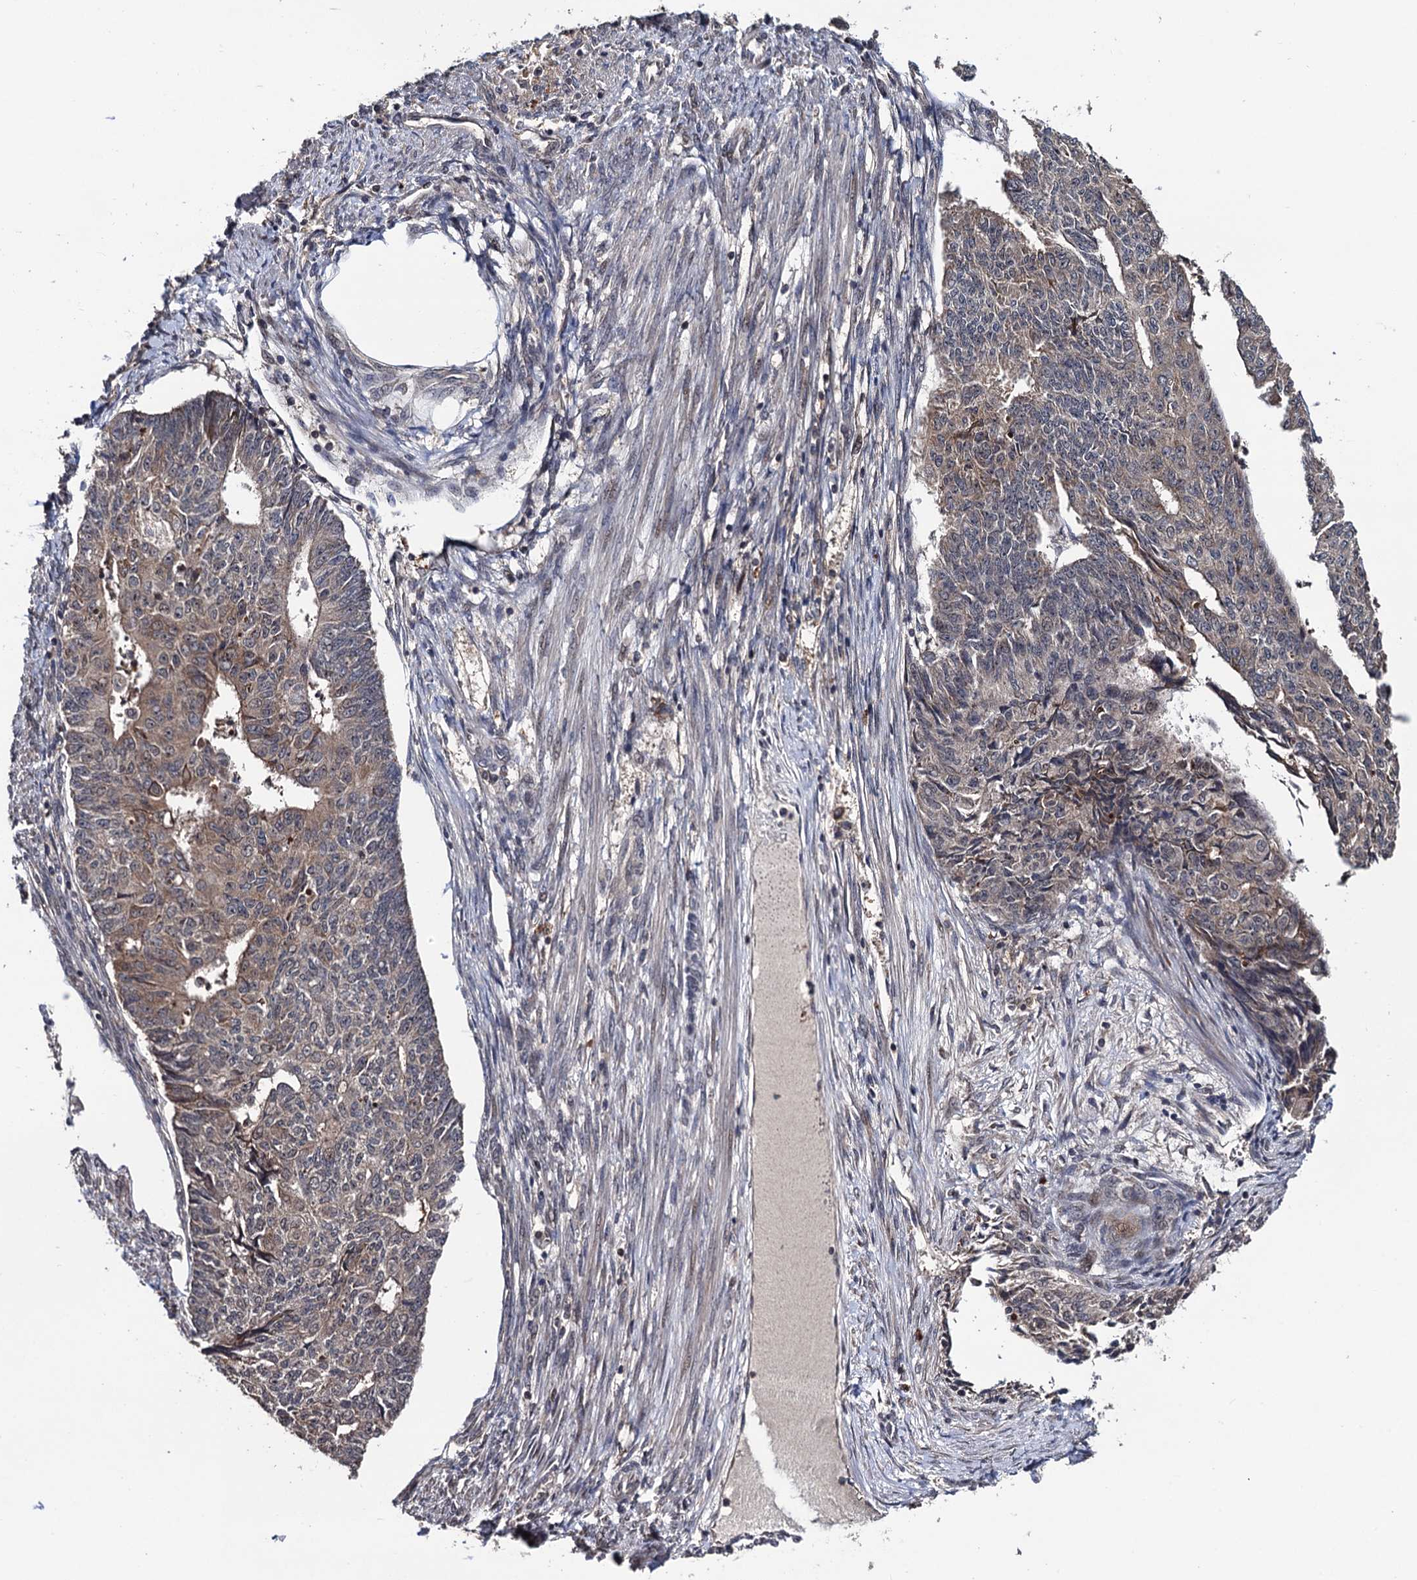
{"staining": {"intensity": "weak", "quantity": "25%-75%", "location": "cytoplasmic/membranous"}, "tissue": "endometrial cancer", "cell_type": "Tumor cells", "image_type": "cancer", "snomed": [{"axis": "morphology", "description": "Adenocarcinoma, NOS"}, {"axis": "topography", "description": "Endometrium"}], "caption": "Human adenocarcinoma (endometrial) stained for a protein (brown) reveals weak cytoplasmic/membranous positive staining in about 25%-75% of tumor cells.", "gene": "LRRC63", "patient": {"sex": "female", "age": 32}}